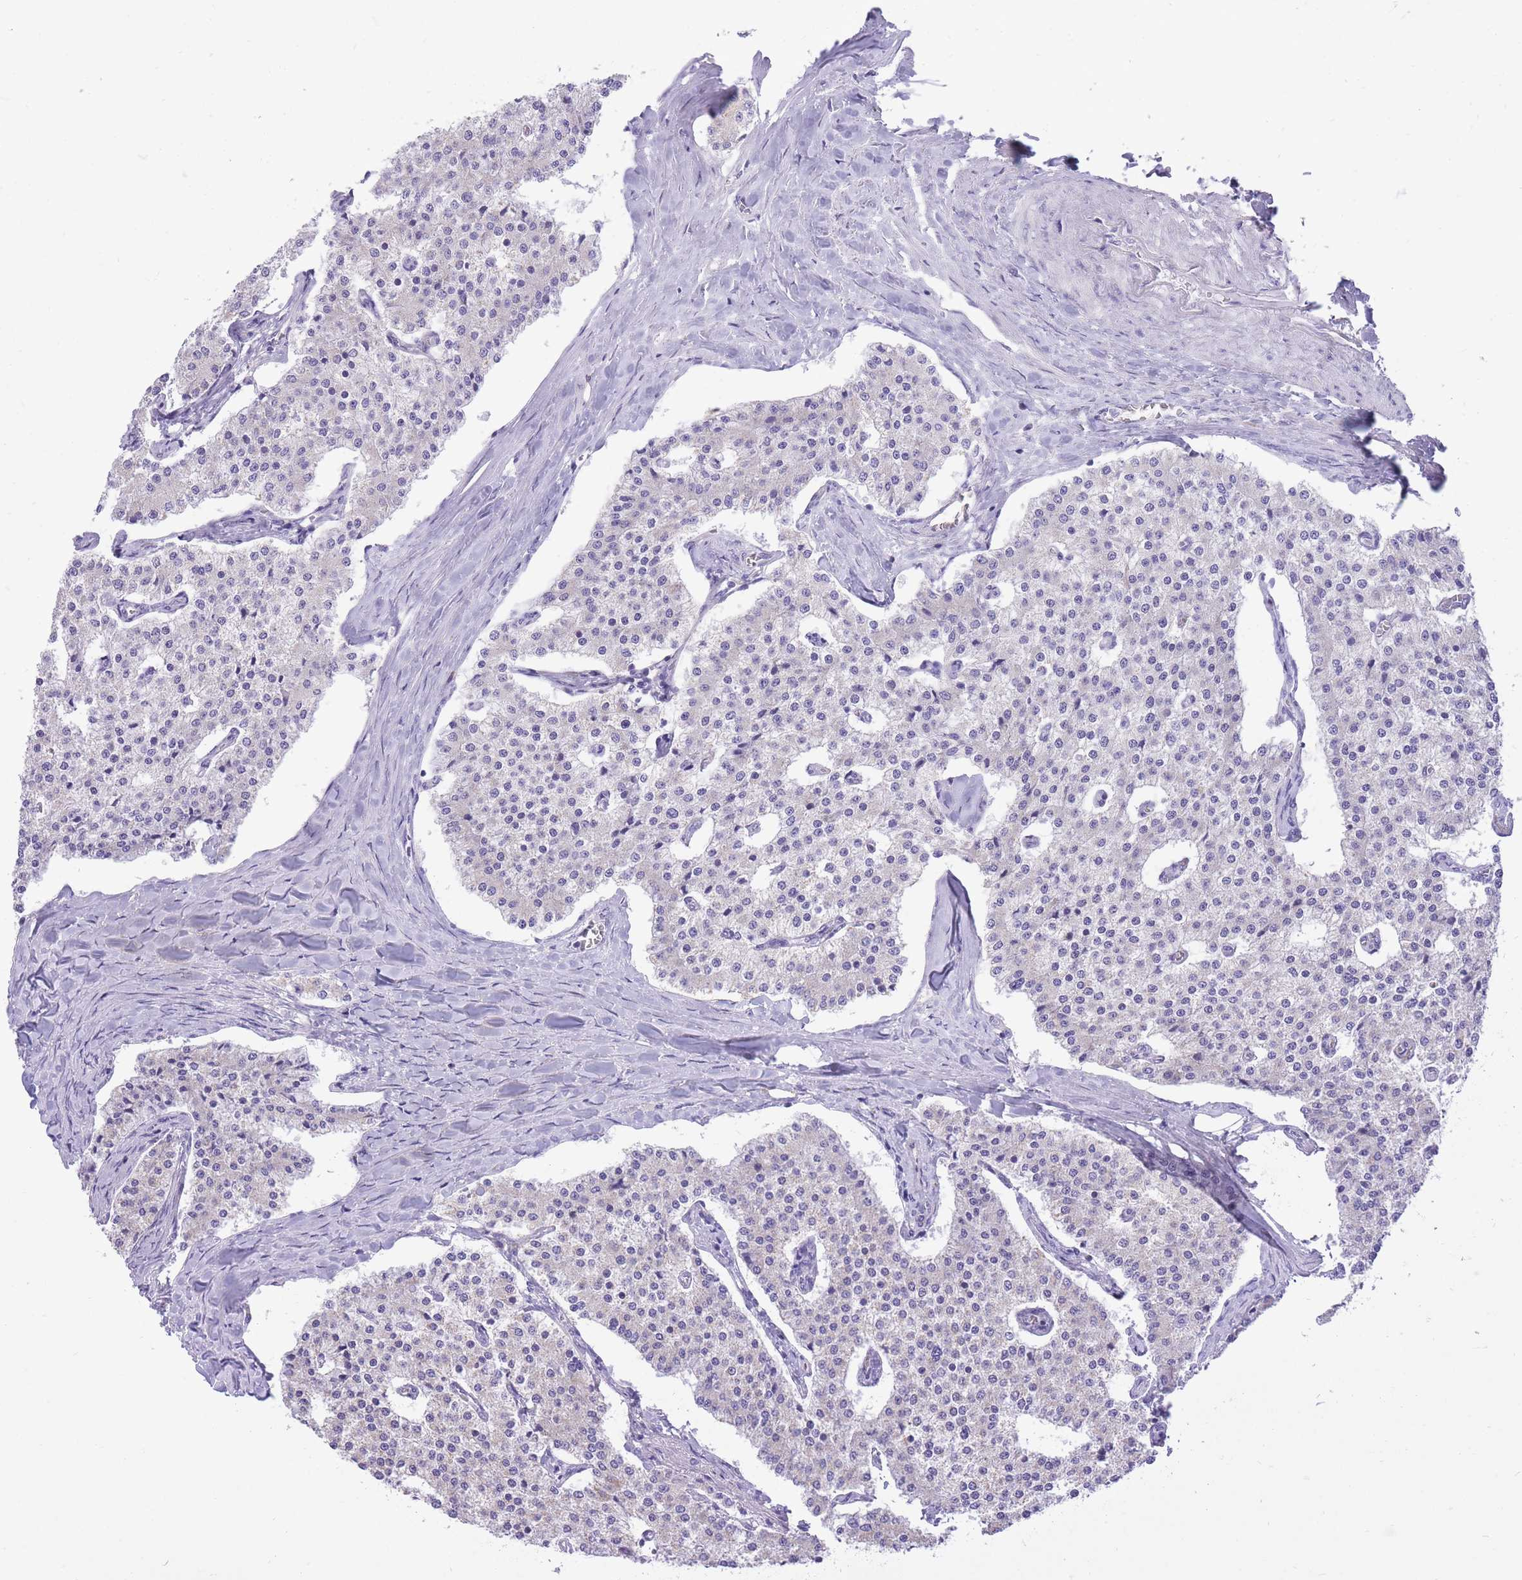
{"staining": {"intensity": "negative", "quantity": "none", "location": "none"}, "tissue": "carcinoid", "cell_type": "Tumor cells", "image_type": "cancer", "snomed": [{"axis": "morphology", "description": "Carcinoid, malignant, NOS"}, {"axis": "topography", "description": "Colon"}], "caption": "Immunohistochemical staining of carcinoid exhibits no significant expression in tumor cells. The staining is performed using DAB brown chromogen with nuclei counter-stained in using hematoxylin.", "gene": "SLC4A4", "patient": {"sex": "female", "age": 52}}